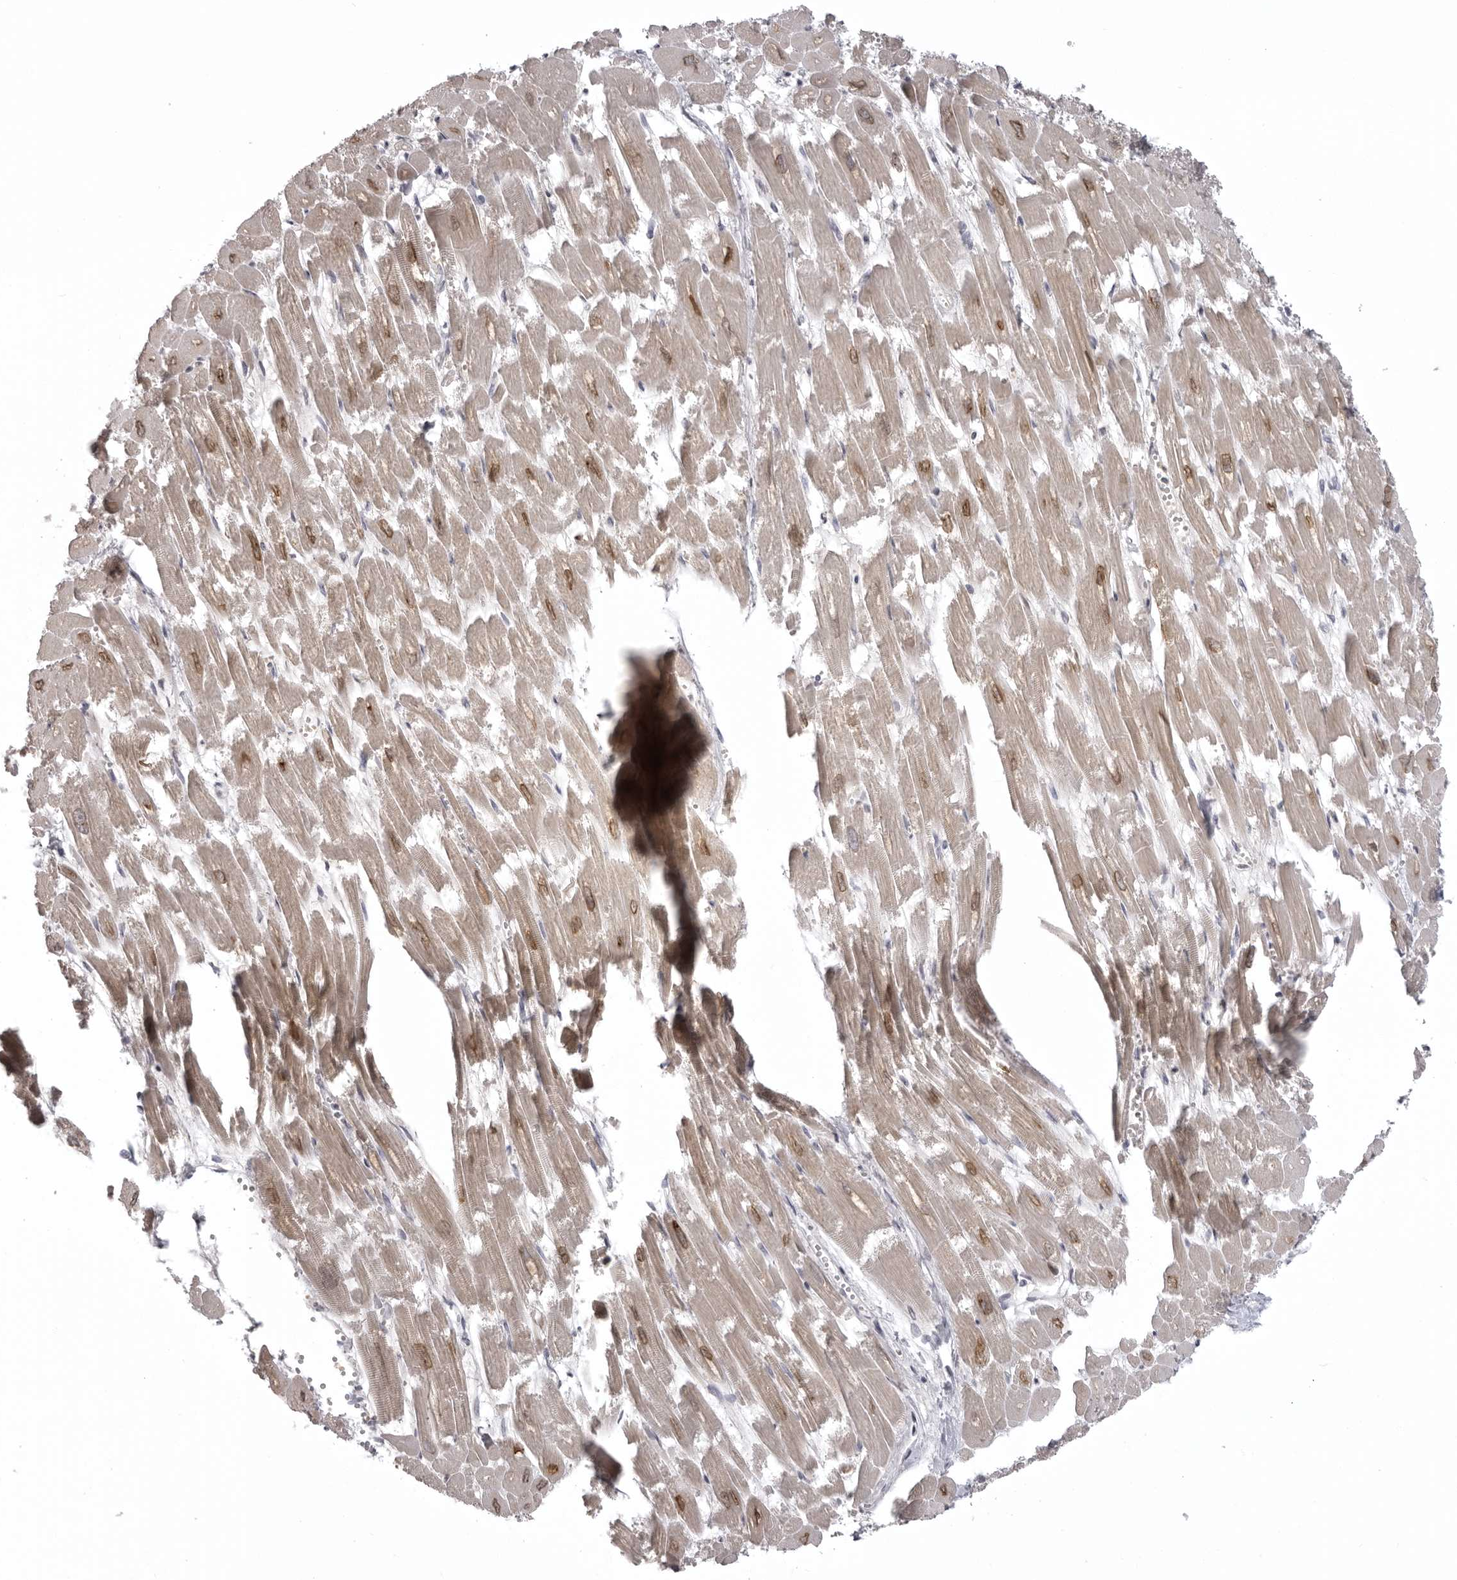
{"staining": {"intensity": "moderate", "quantity": "25%-75%", "location": "cytoplasmic/membranous,nuclear"}, "tissue": "heart muscle", "cell_type": "Cardiomyocytes", "image_type": "normal", "snomed": [{"axis": "morphology", "description": "Normal tissue, NOS"}, {"axis": "topography", "description": "Heart"}], "caption": "Approximately 25%-75% of cardiomyocytes in benign heart muscle reveal moderate cytoplasmic/membranous,nuclear protein expression as visualized by brown immunohistochemical staining.", "gene": "NCEH1", "patient": {"sex": "male", "age": 54}}